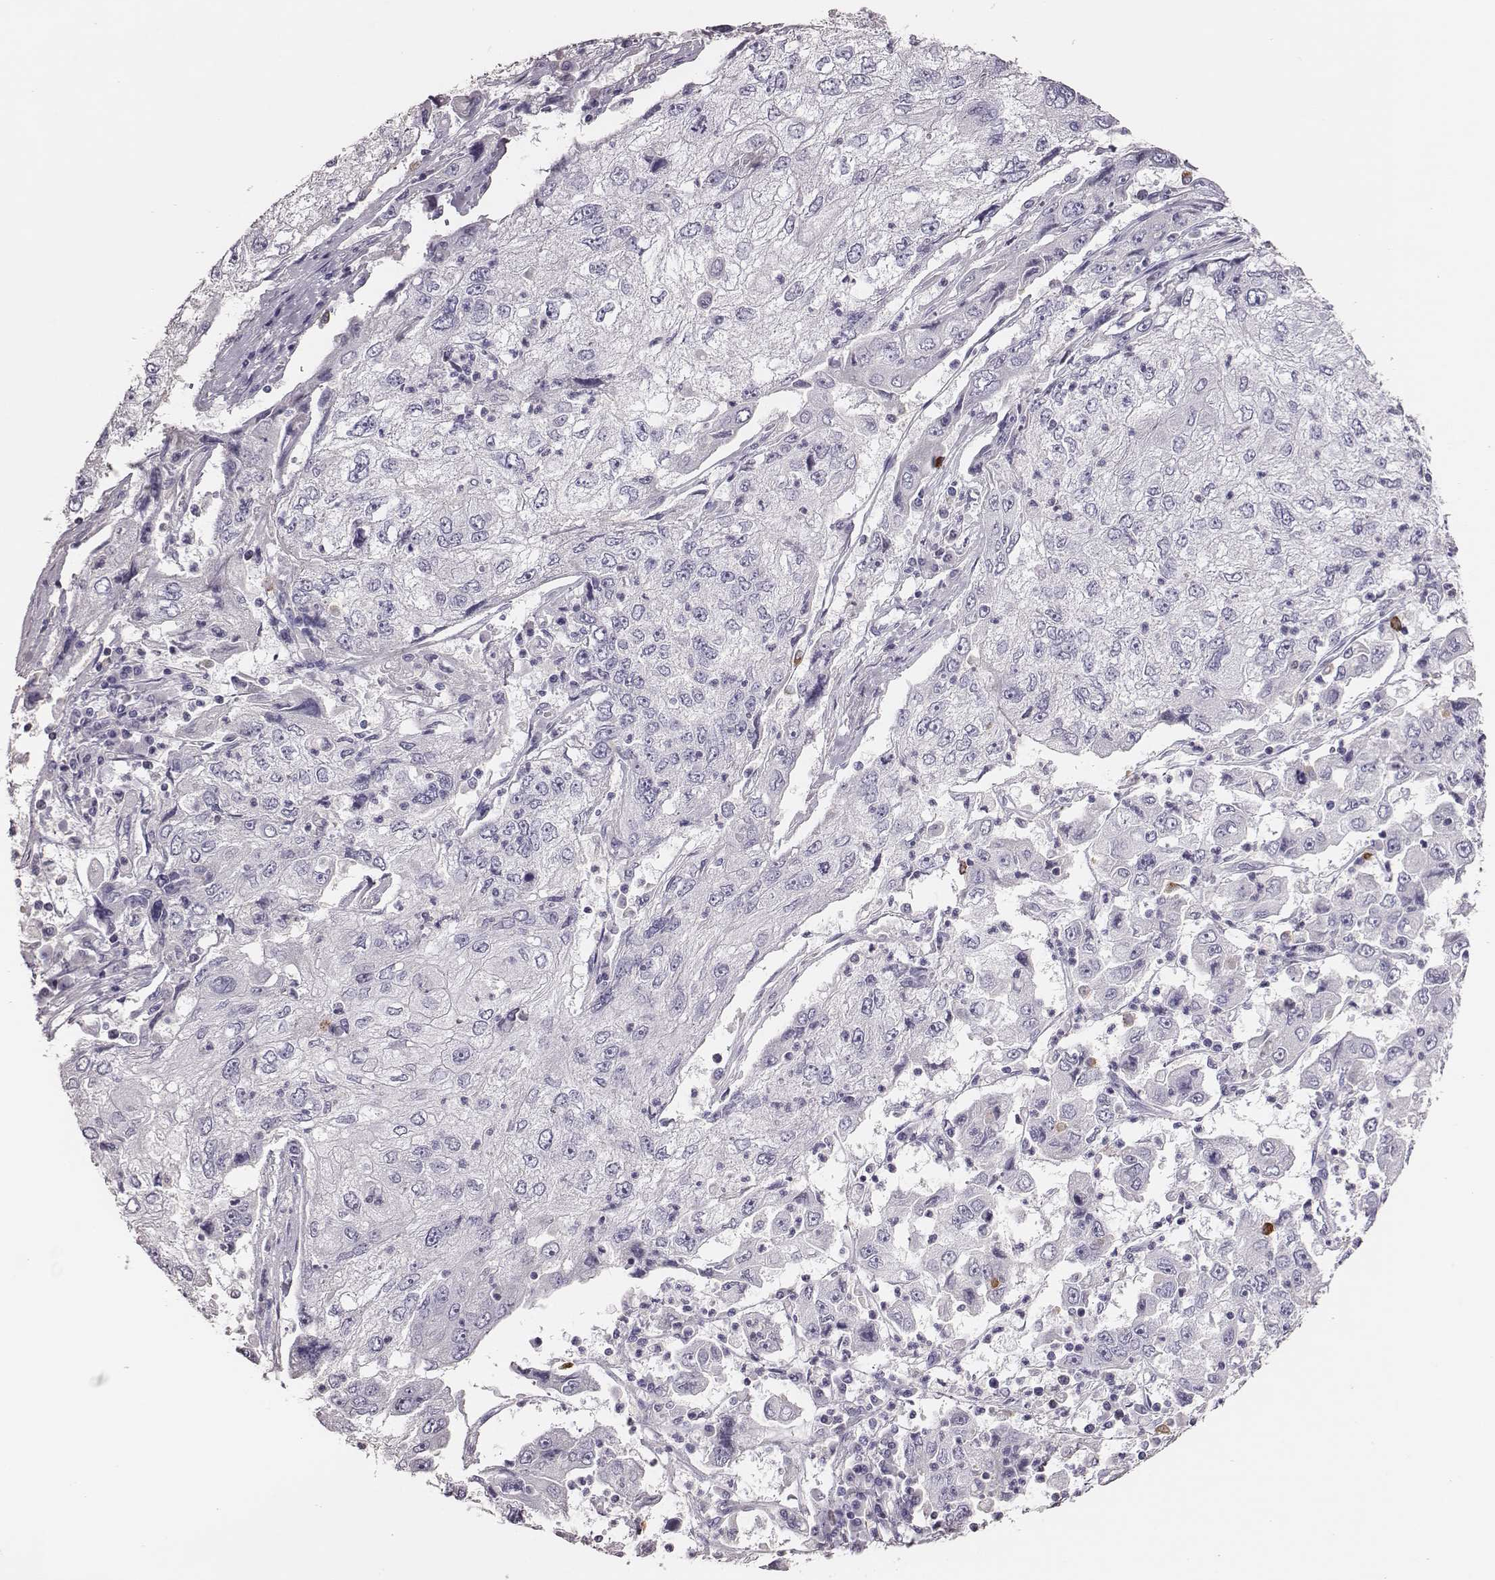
{"staining": {"intensity": "negative", "quantity": "none", "location": "none"}, "tissue": "cervical cancer", "cell_type": "Tumor cells", "image_type": "cancer", "snomed": [{"axis": "morphology", "description": "Squamous cell carcinoma, NOS"}, {"axis": "topography", "description": "Cervix"}], "caption": "Tumor cells are negative for protein expression in human cervical cancer (squamous cell carcinoma).", "gene": "P2RY10", "patient": {"sex": "female", "age": 36}}